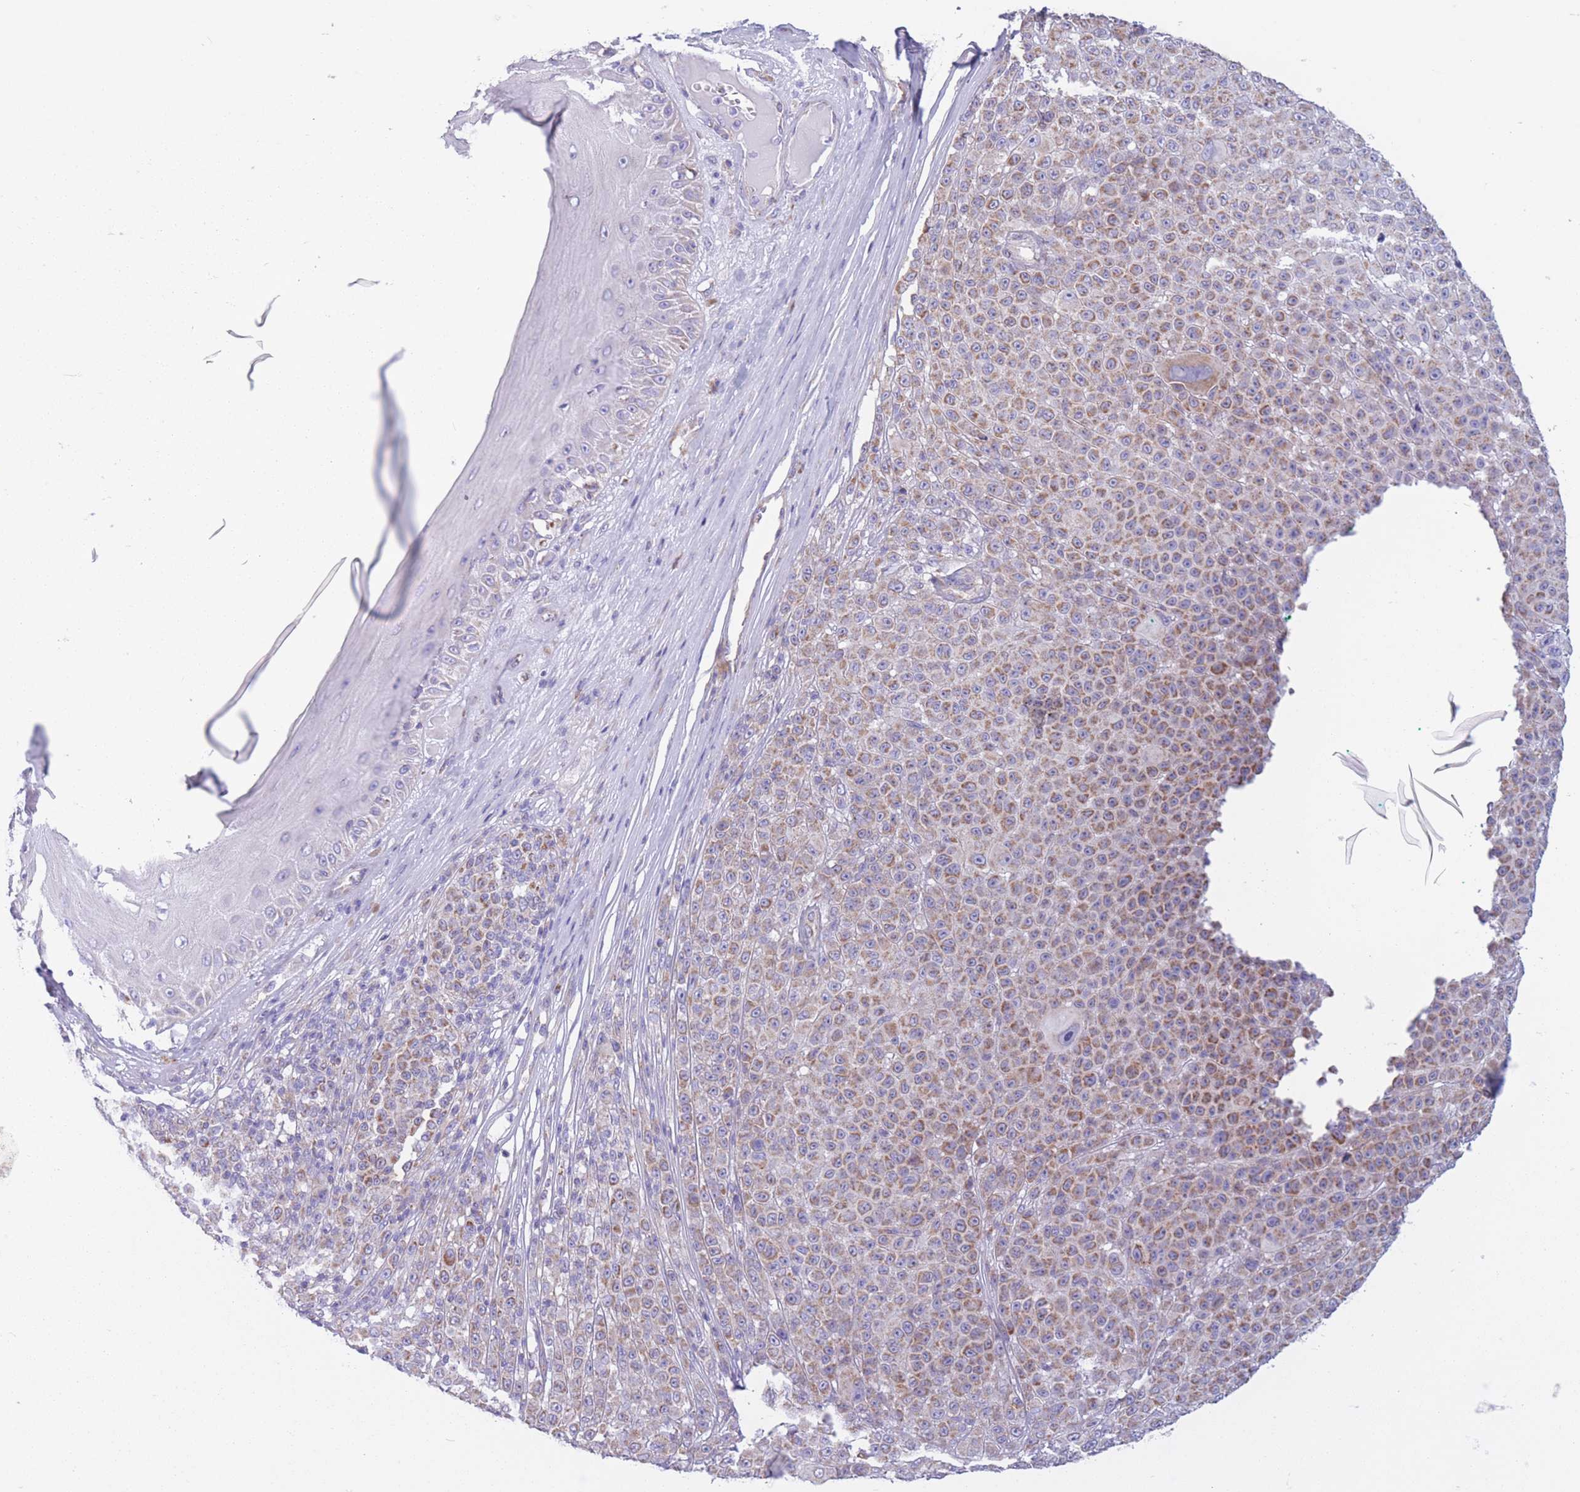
{"staining": {"intensity": "moderate", "quantity": ">75%", "location": "cytoplasmic/membranous"}, "tissue": "melanoma", "cell_type": "Tumor cells", "image_type": "cancer", "snomed": [{"axis": "morphology", "description": "Malignant melanoma, NOS"}, {"axis": "topography", "description": "Skin"}], "caption": "Moderate cytoplasmic/membranous staining is appreciated in about >75% of tumor cells in melanoma.", "gene": "PDHA1", "patient": {"sex": "female", "age": 94}}